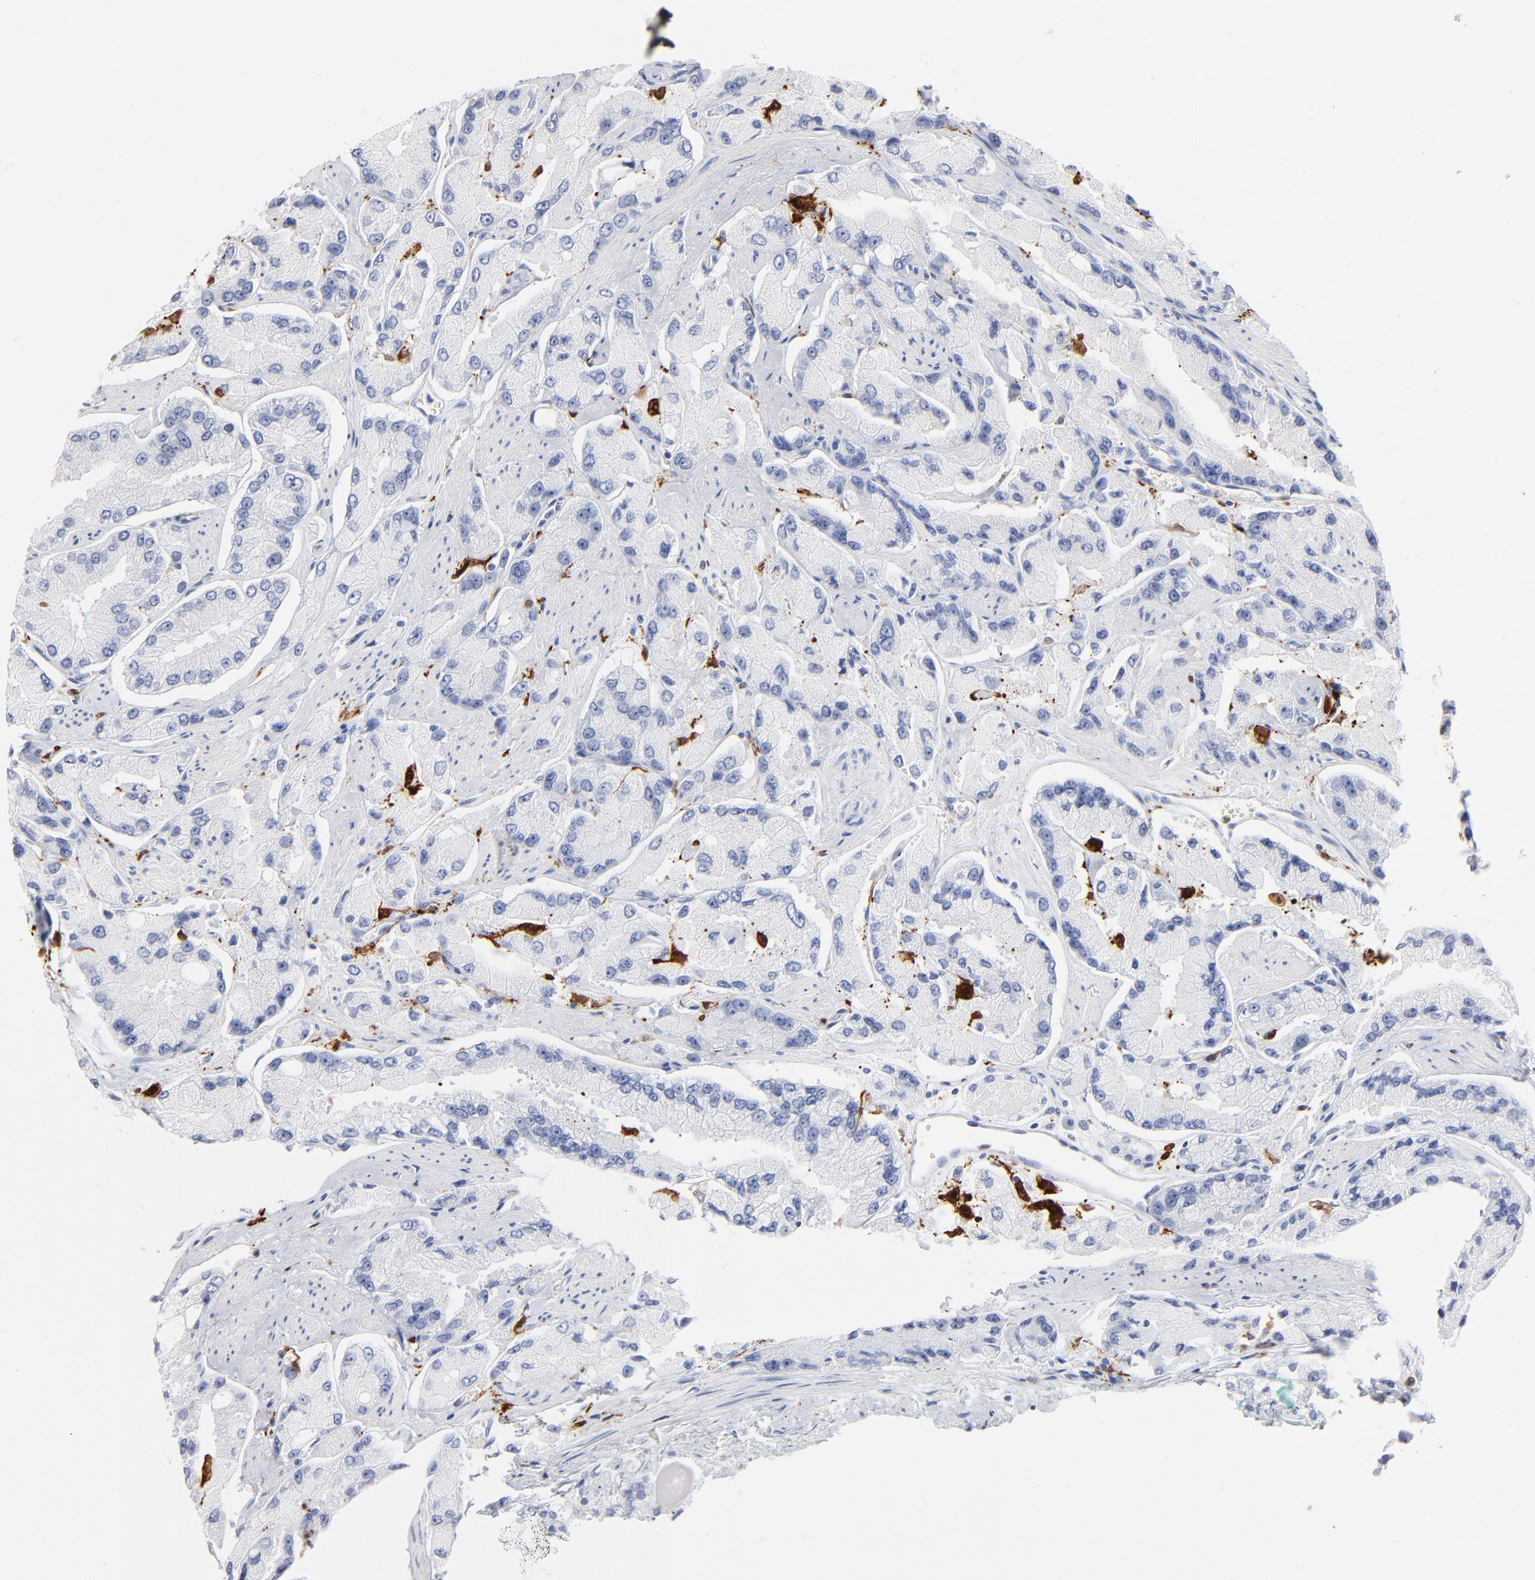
{"staining": {"intensity": "negative", "quantity": "none", "location": "none"}, "tissue": "prostate cancer", "cell_type": "Tumor cells", "image_type": "cancer", "snomed": [{"axis": "morphology", "description": "Adenocarcinoma, High grade"}, {"axis": "topography", "description": "Prostate"}], "caption": "There is no significant staining in tumor cells of prostate adenocarcinoma (high-grade).", "gene": "IFIT2", "patient": {"sex": "male", "age": 58}}